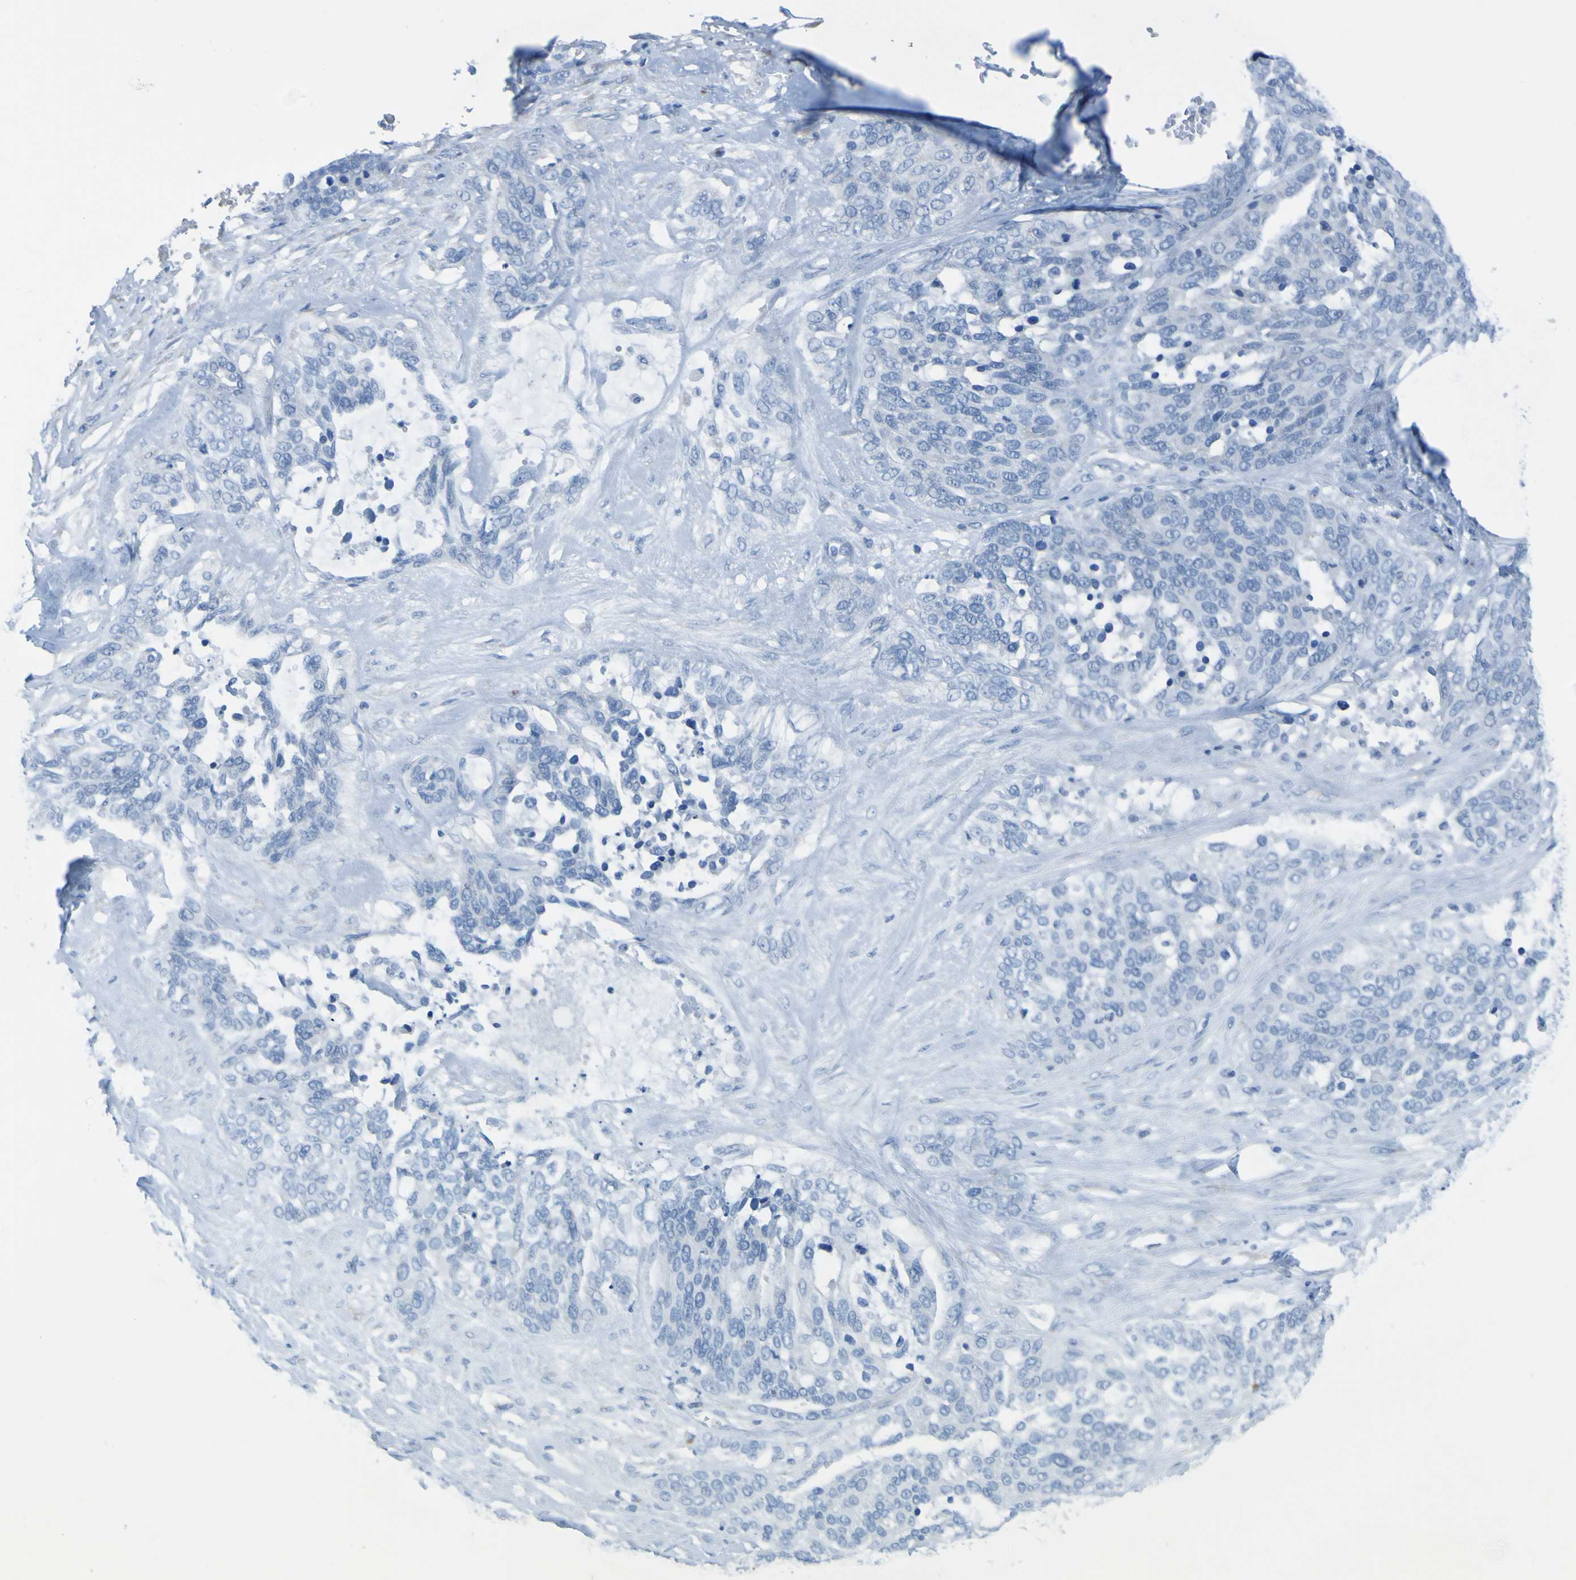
{"staining": {"intensity": "negative", "quantity": "none", "location": "none"}, "tissue": "ovarian cancer", "cell_type": "Tumor cells", "image_type": "cancer", "snomed": [{"axis": "morphology", "description": "Cystadenocarcinoma, serous, NOS"}, {"axis": "topography", "description": "Ovary"}], "caption": "An immunohistochemistry micrograph of ovarian cancer (serous cystadenocarcinoma) is shown. There is no staining in tumor cells of ovarian cancer (serous cystadenocarcinoma). Brightfield microscopy of IHC stained with DAB (brown) and hematoxylin (blue), captured at high magnification.", "gene": "ACMSD", "patient": {"sex": "female", "age": 44}}